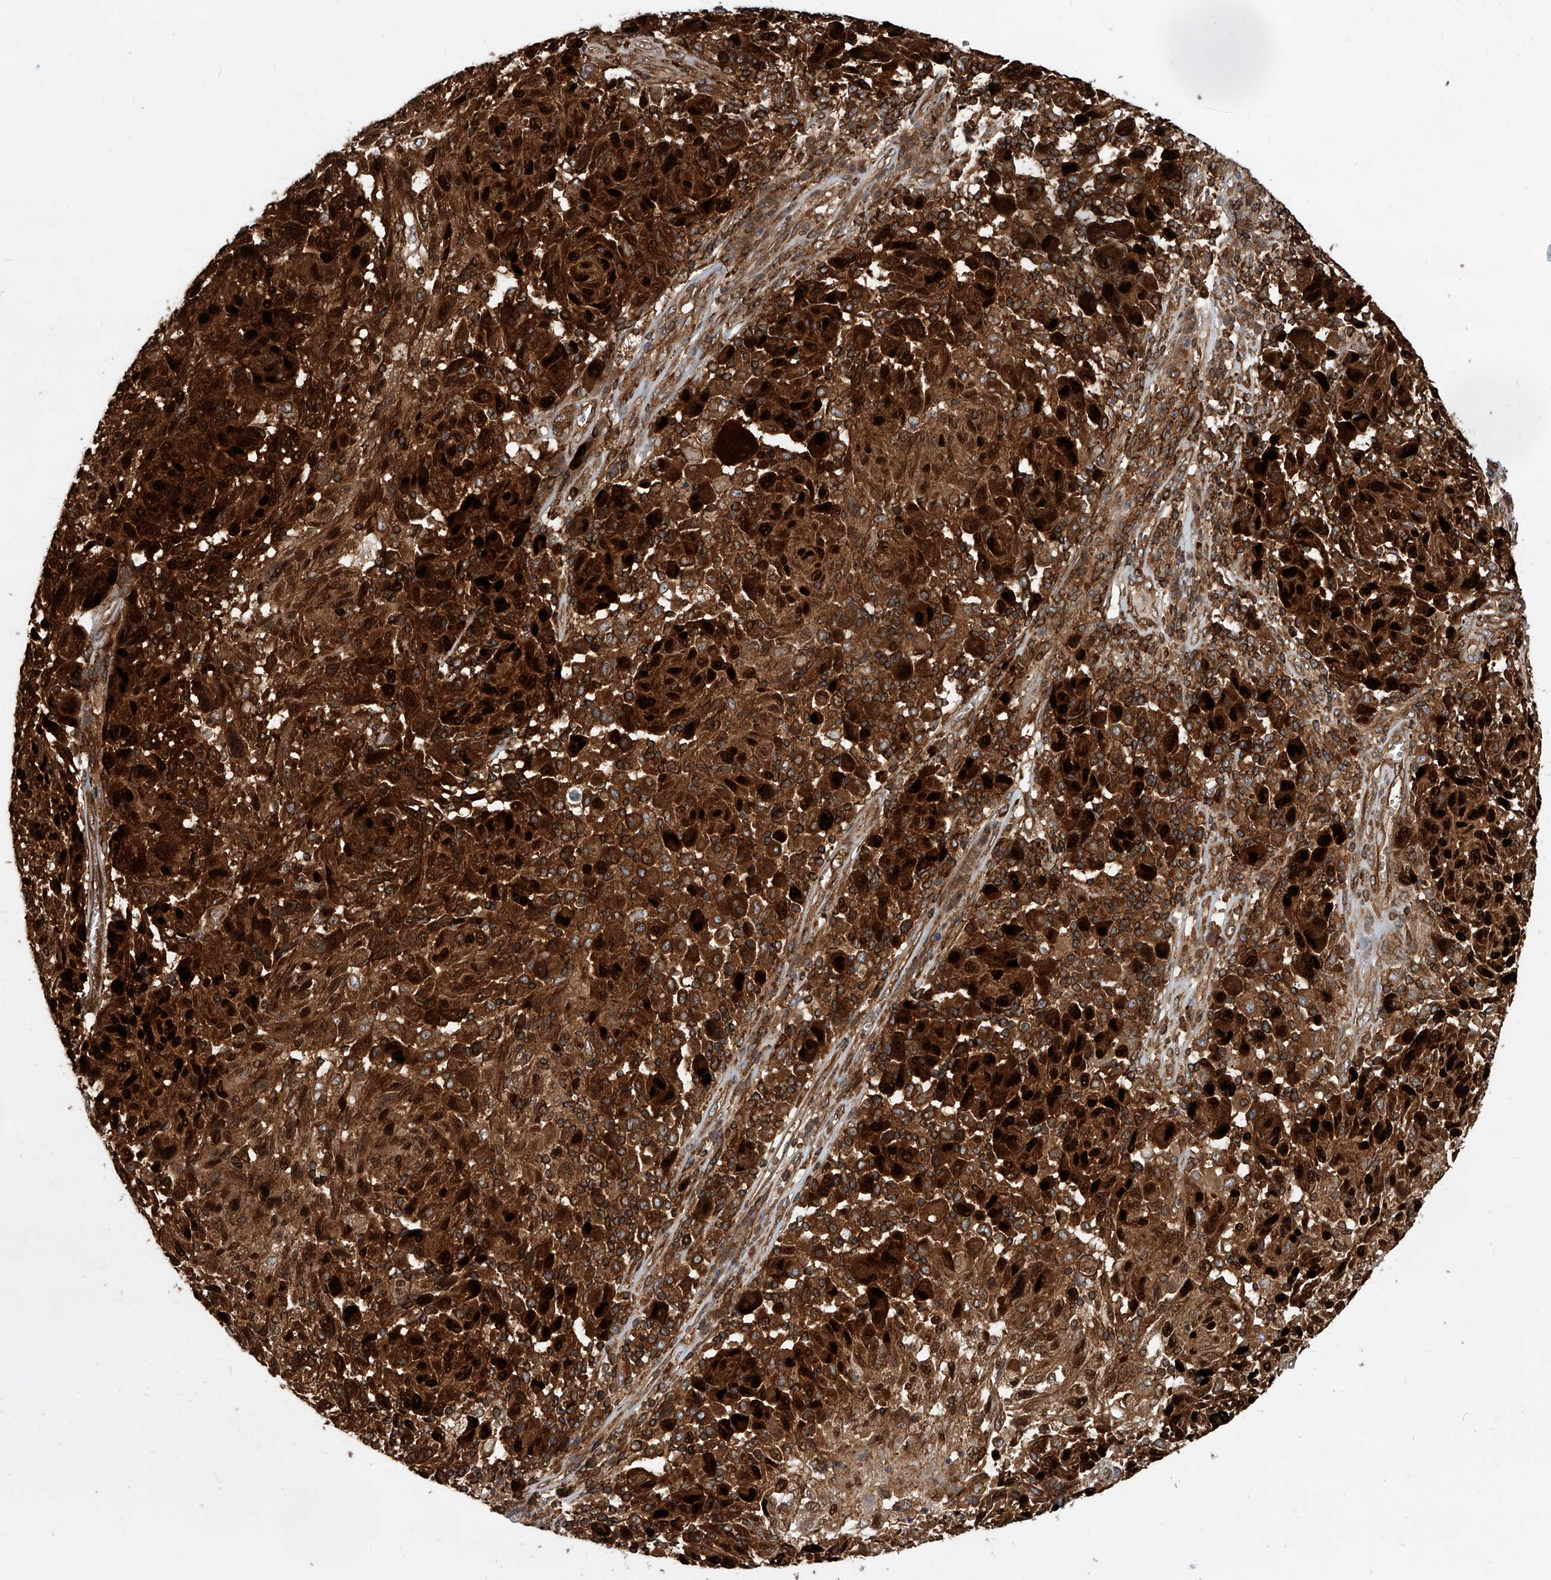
{"staining": {"intensity": "strong", "quantity": ">75%", "location": "cytoplasmic/membranous,nuclear"}, "tissue": "melanoma", "cell_type": "Tumor cells", "image_type": "cancer", "snomed": [{"axis": "morphology", "description": "Malignant melanoma, NOS"}, {"axis": "topography", "description": "Skin"}], "caption": "High-power microscopy captured an immunohistochemistry image of melanoma, revealing strong cytoplasmic/membranous and nuclear positivity in approximately >75% of tumor cells.", "gene": "MAGED2", "patient": {"sex": "male", "age": 53}}